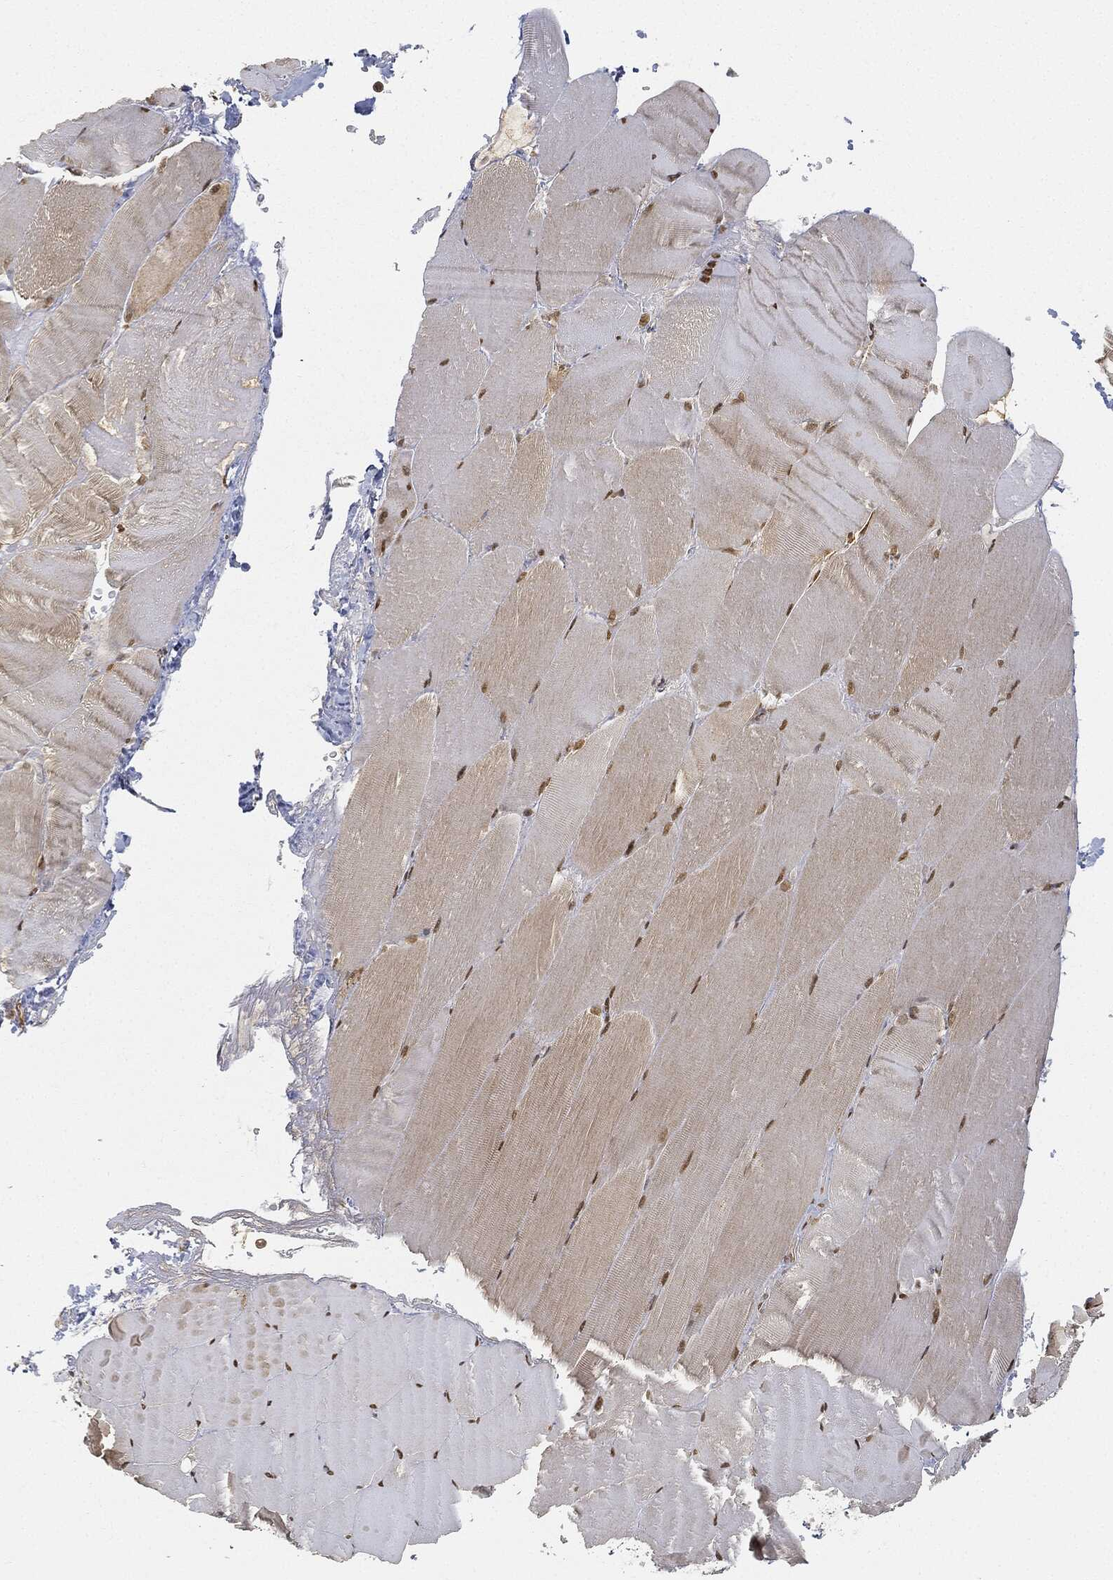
{"staining": {"intensity": "moderate", "quantity": ">75%", "location": "nuclear"}, "tissue": "skeletal muscle", "cell_type": "Myocytes", "image_type": "normal", "snomed": [{"axis": "morphology", "description": "Normal tissue, NOS"}, {"axis": "topography", "description": "Skeletal muscle"}], "caption": "Immunohistochemistry (IHC) photomicrograph of normal human skeletal muscle stained for a protein (brown), which reveals medium levels of moderate nuclear expression in approximately >75% of myocytes.", "gene": "CIB1", "patient": {"sex": "female", "age": 37}}